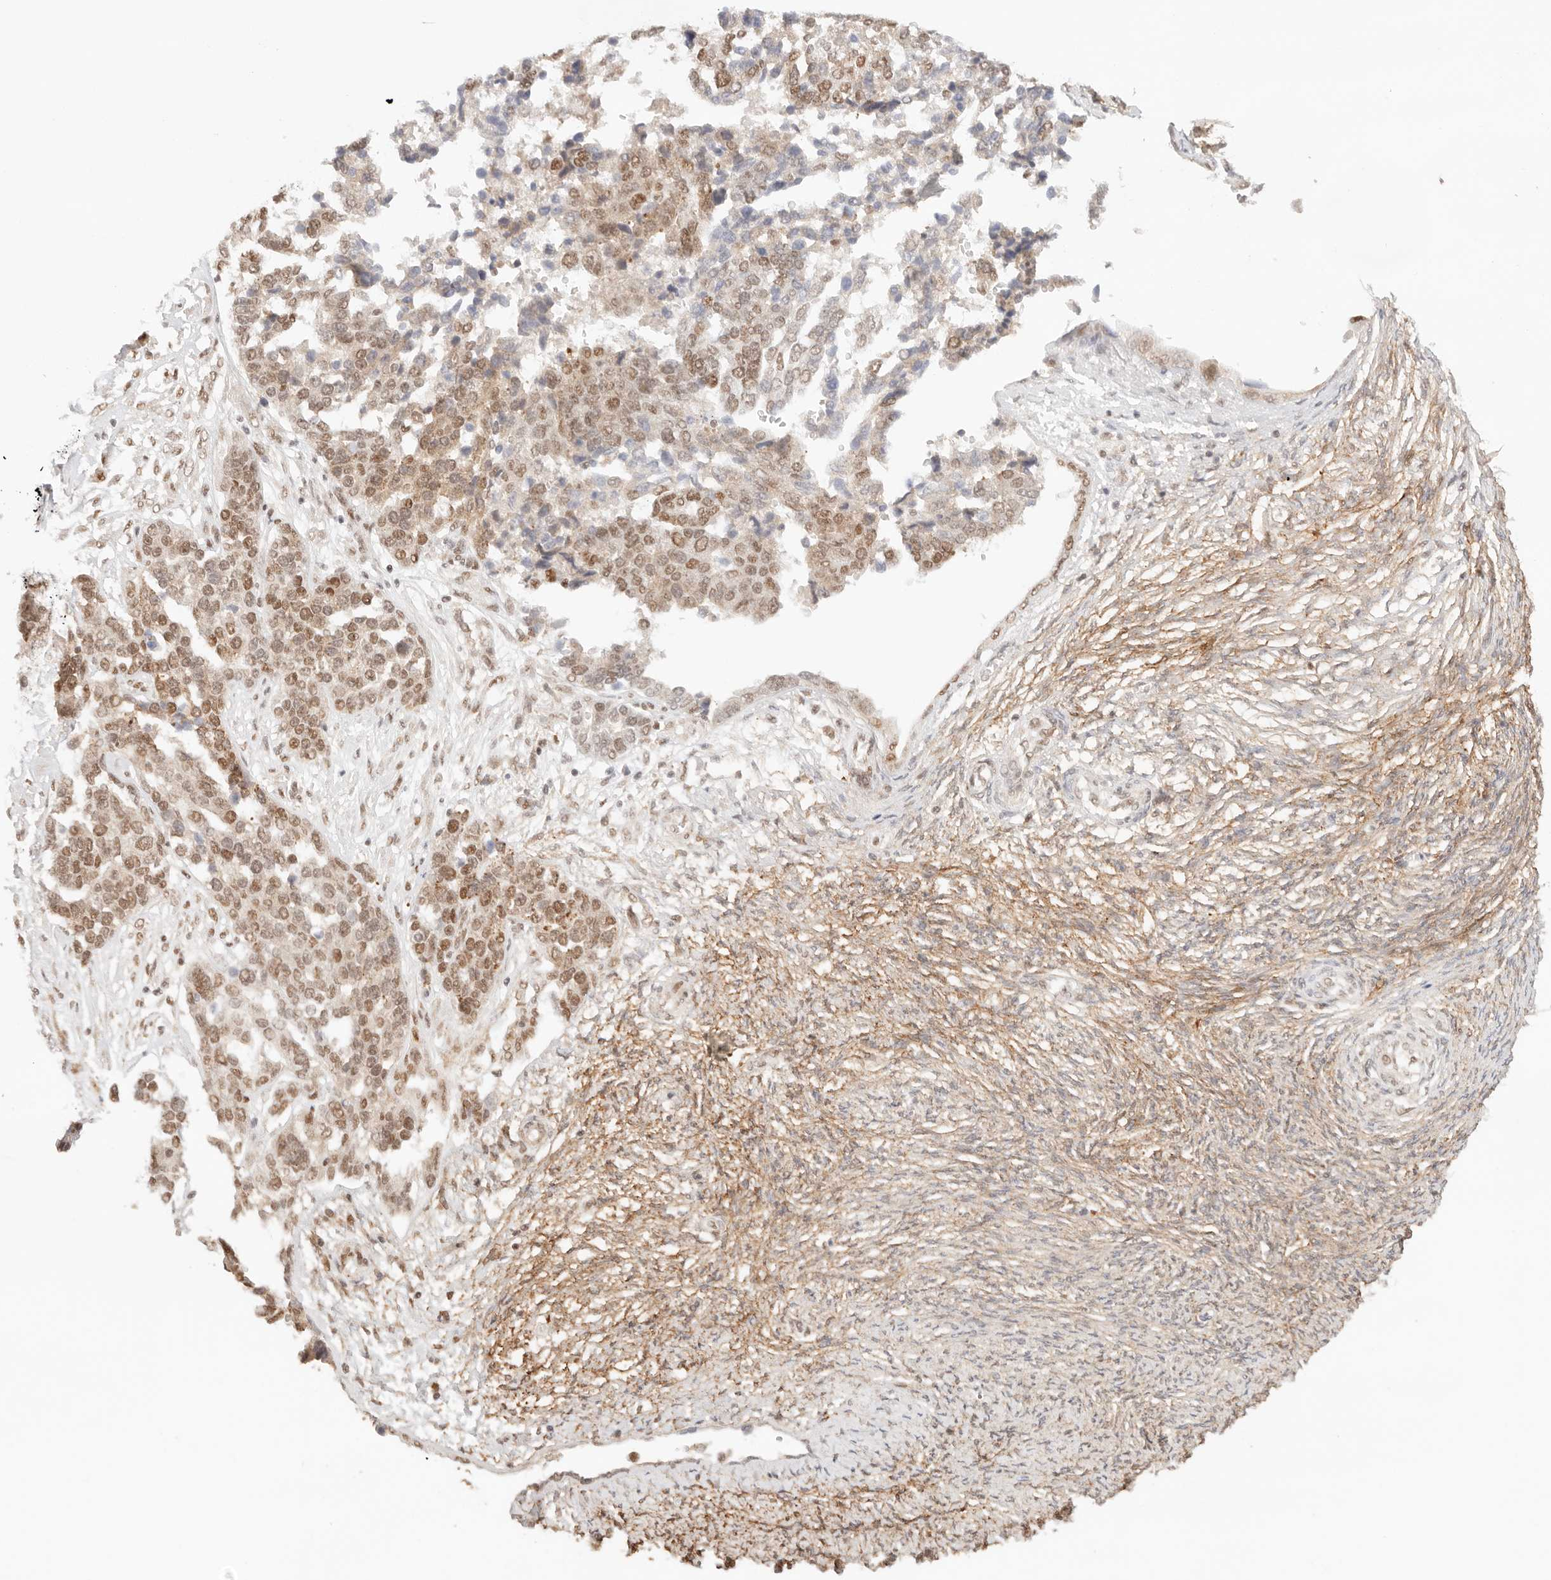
{"staining": {"intensity": "moderate", "quantity": ">75%", "location": "nuclear"}, "tissue": "ovarian cancer", "cell_type": "Tumor cells", "image_type": "cancer", "snomed": [{"axis": "morphology", "description": "Cystadenocarcinoma, serous, NOS"}, {"axis": "topography", "description": "Ovary"}], "caption": "This histopathology image shows immunohistochemistry (IHC) staining of human serous cystadenocarcinoma (ovarian), with medium moderate nuclear expression in approximately >75% of tumor cells.", "gene": "GTF2E2", "patient": {"sex": "female", "age": 44}}